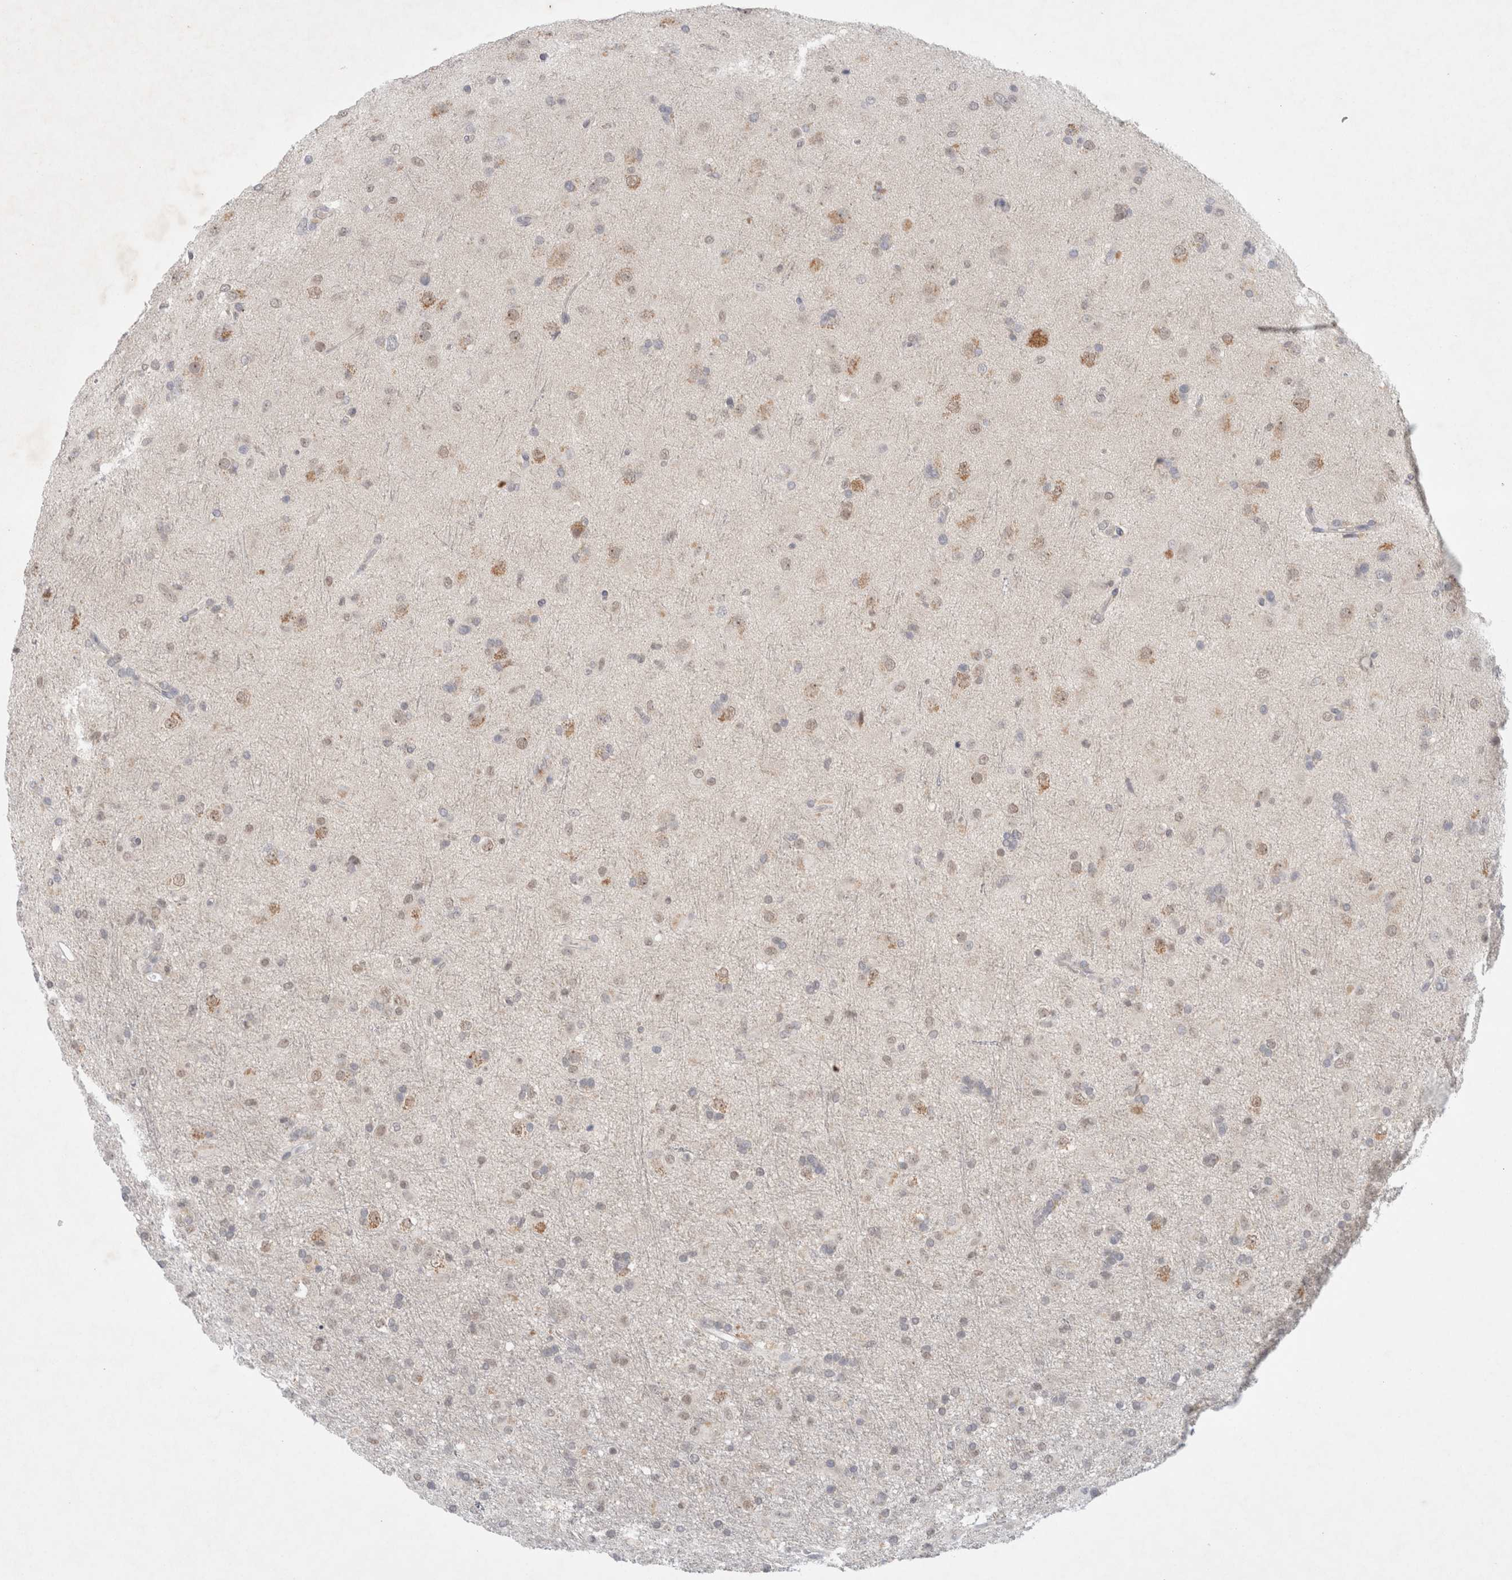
{"staining": {"intensity": "negative", "quantity": "none", "location": "none"}, "tissue": "glioma", "cell_type": "Tumor cells", "image_type": "cancer", "snomed": [{"axis": "morphology", "description": "Glioma, malignant, Low grade"}, {"axis": "topography", "description": "Brain"}], "caption": "Tumor cells are negative for brown protein staining in low-grade glioma (malignant).", "gene": "FBXO42", "patient": {"sex": "male", "age": 65}}